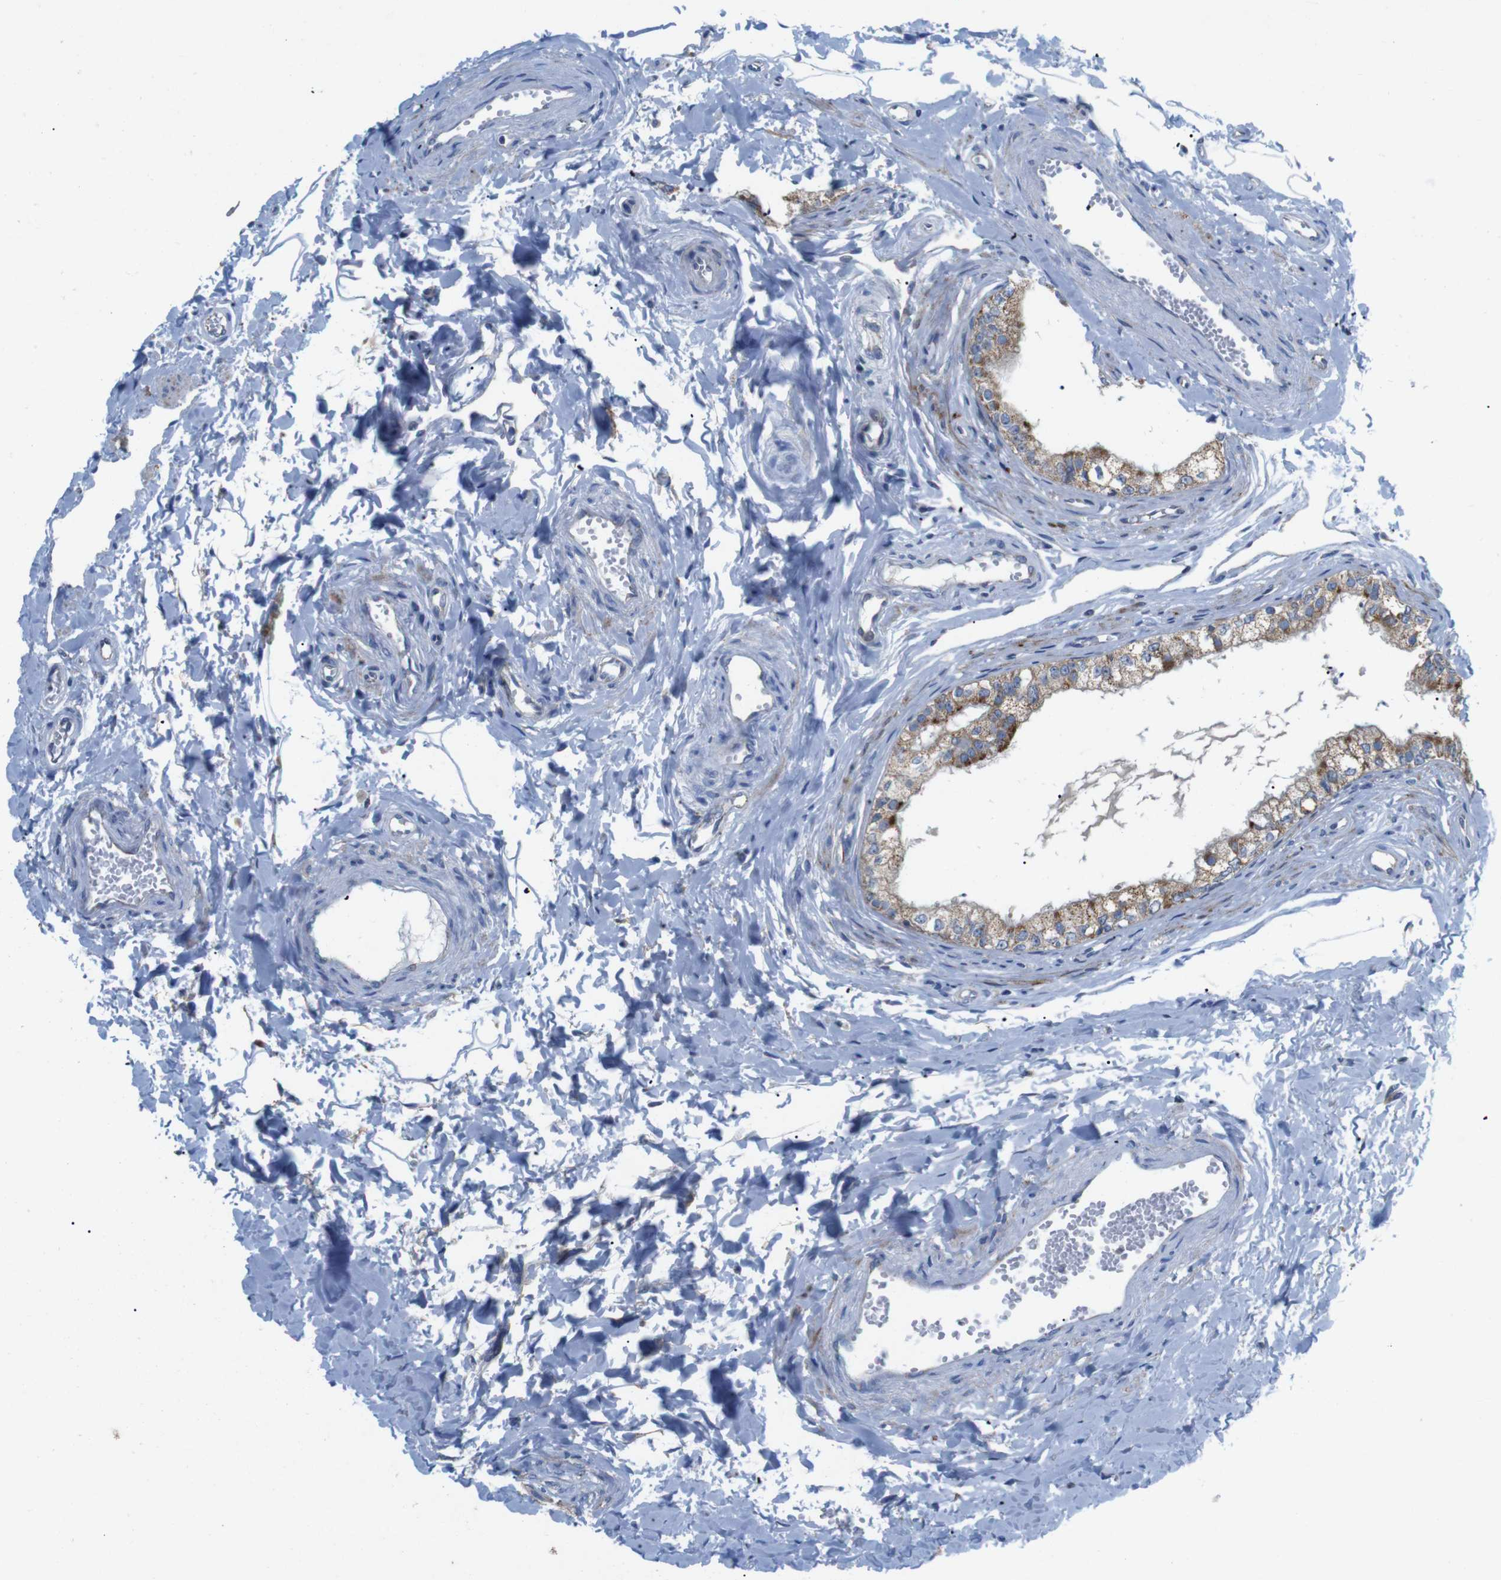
{"staining": {"intensity": "moderate", "quantity": ">75%", "location": "cytoplasmic/membranous"}, "tissue": "epididymis", "cell_type": "Glandular cells", "image_type": "normal", "snomed": [{"axis": "morphology", "description": "Normal tissue, NOS"}, {"axis": "topography", "description": "Epididymis"}], "caption": "DAB immunohistochemical staining of unremarkable human epididymis demonstrates moderate cytoplasmic/membranous protein staining in approximately >75% of glandular cells.", "gene": "F2RL1", "patient": {"sex": "male", "age": 56}}